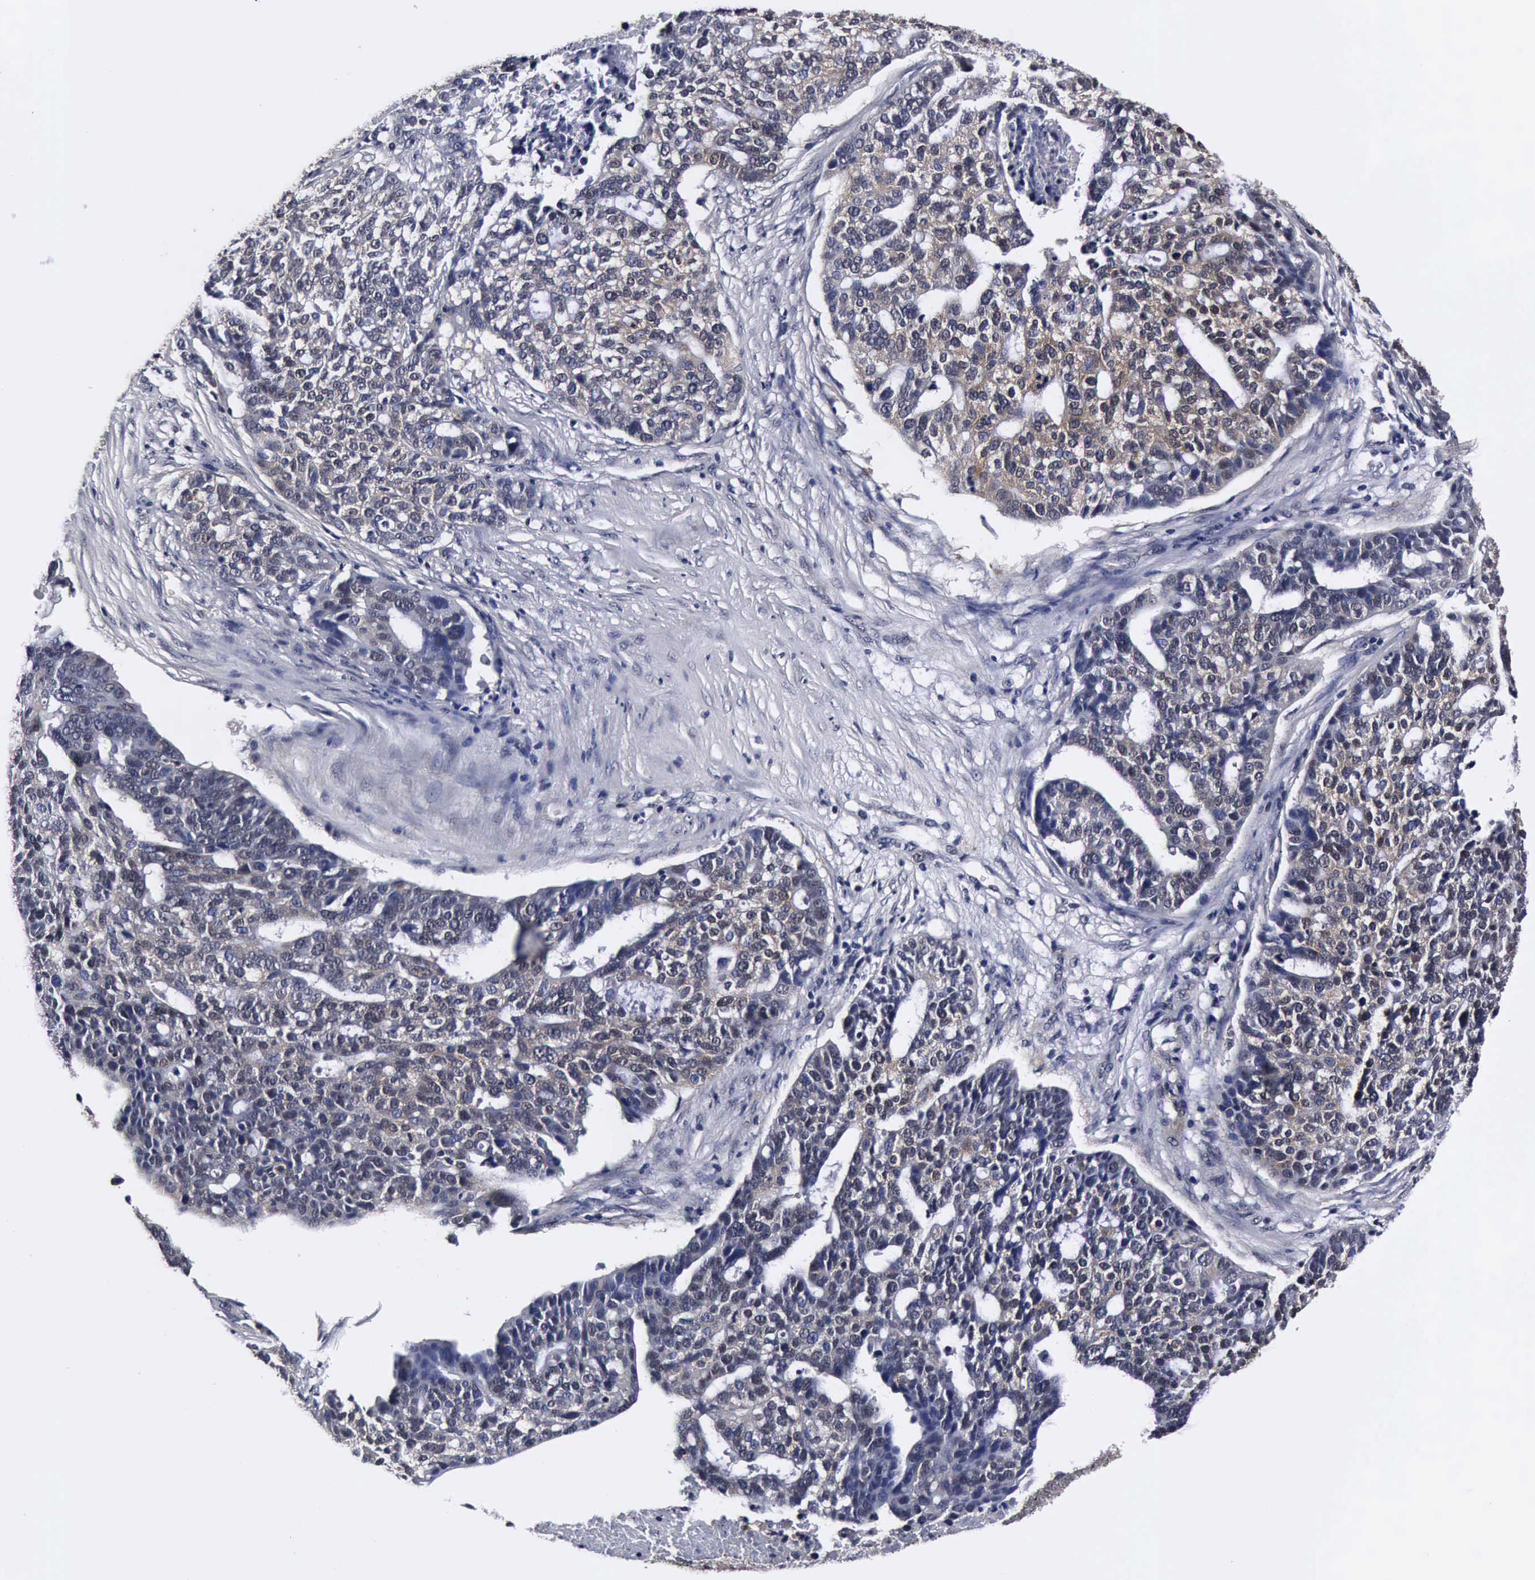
{"staining": {"intensity": "weak", "quantity": "<25%", "location": "cytoplasmic/membranous"}, "tissue": "ovarian cancer", "cell_type": "Tumor cells", "image_type": "cancer", "snomed": [{"axis": "morphology", "description": "Cystadenocarcinoma, serous, NOS"}, {"axis": "topography", "description": "Ovary"}], "caption": "Immunohistochemistry micrograph of neoplastic tissue: ovarian cancer stained with DAB exhibits no significant protein positivity in tumor cells. (DAB (3,3'-diaminobenzidine) IHC, high magnification).", "gene": "UBC", "patient": {"sex": "female", "age": 59}}